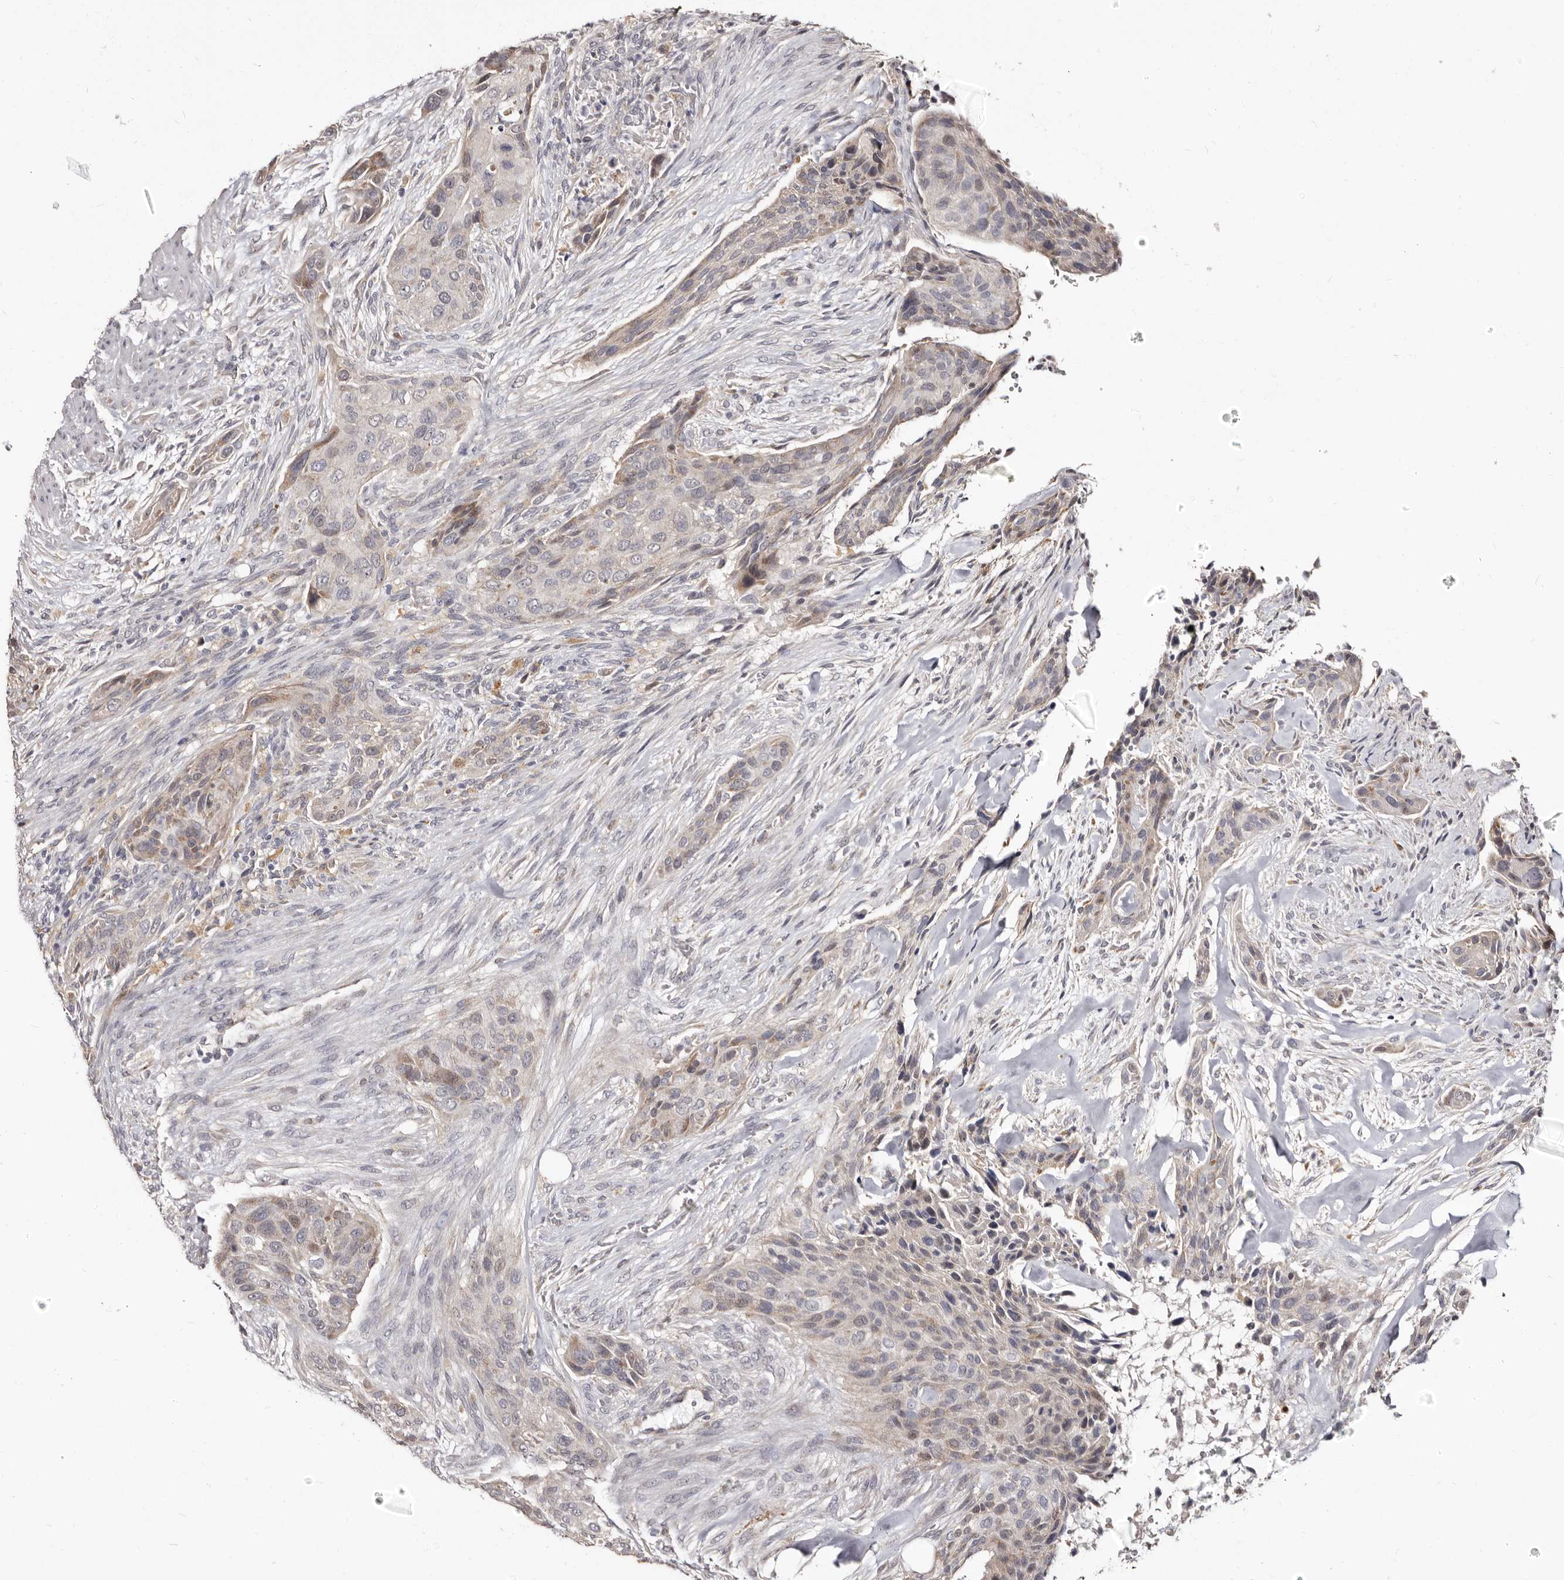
{"staining": {"intensity": "weak", "quantity": "<25%", "location": "cytoplasmic/membranous"}, "tissue": "urothelial cancer", "cell_type": "Tumor cells", "image_type": "cancer", "snomed": [{"axis": "morphology", "description": "Urothelial carcinoma, High grade"}, {"axis": "topography", "description": "Urinary bladder"}], "caption": "The image shows no staining of tumor cells in urothelial carcinoma (high-grade).", "gene": "PTAFR", "patient": {"sex": "male", "age": 35}}